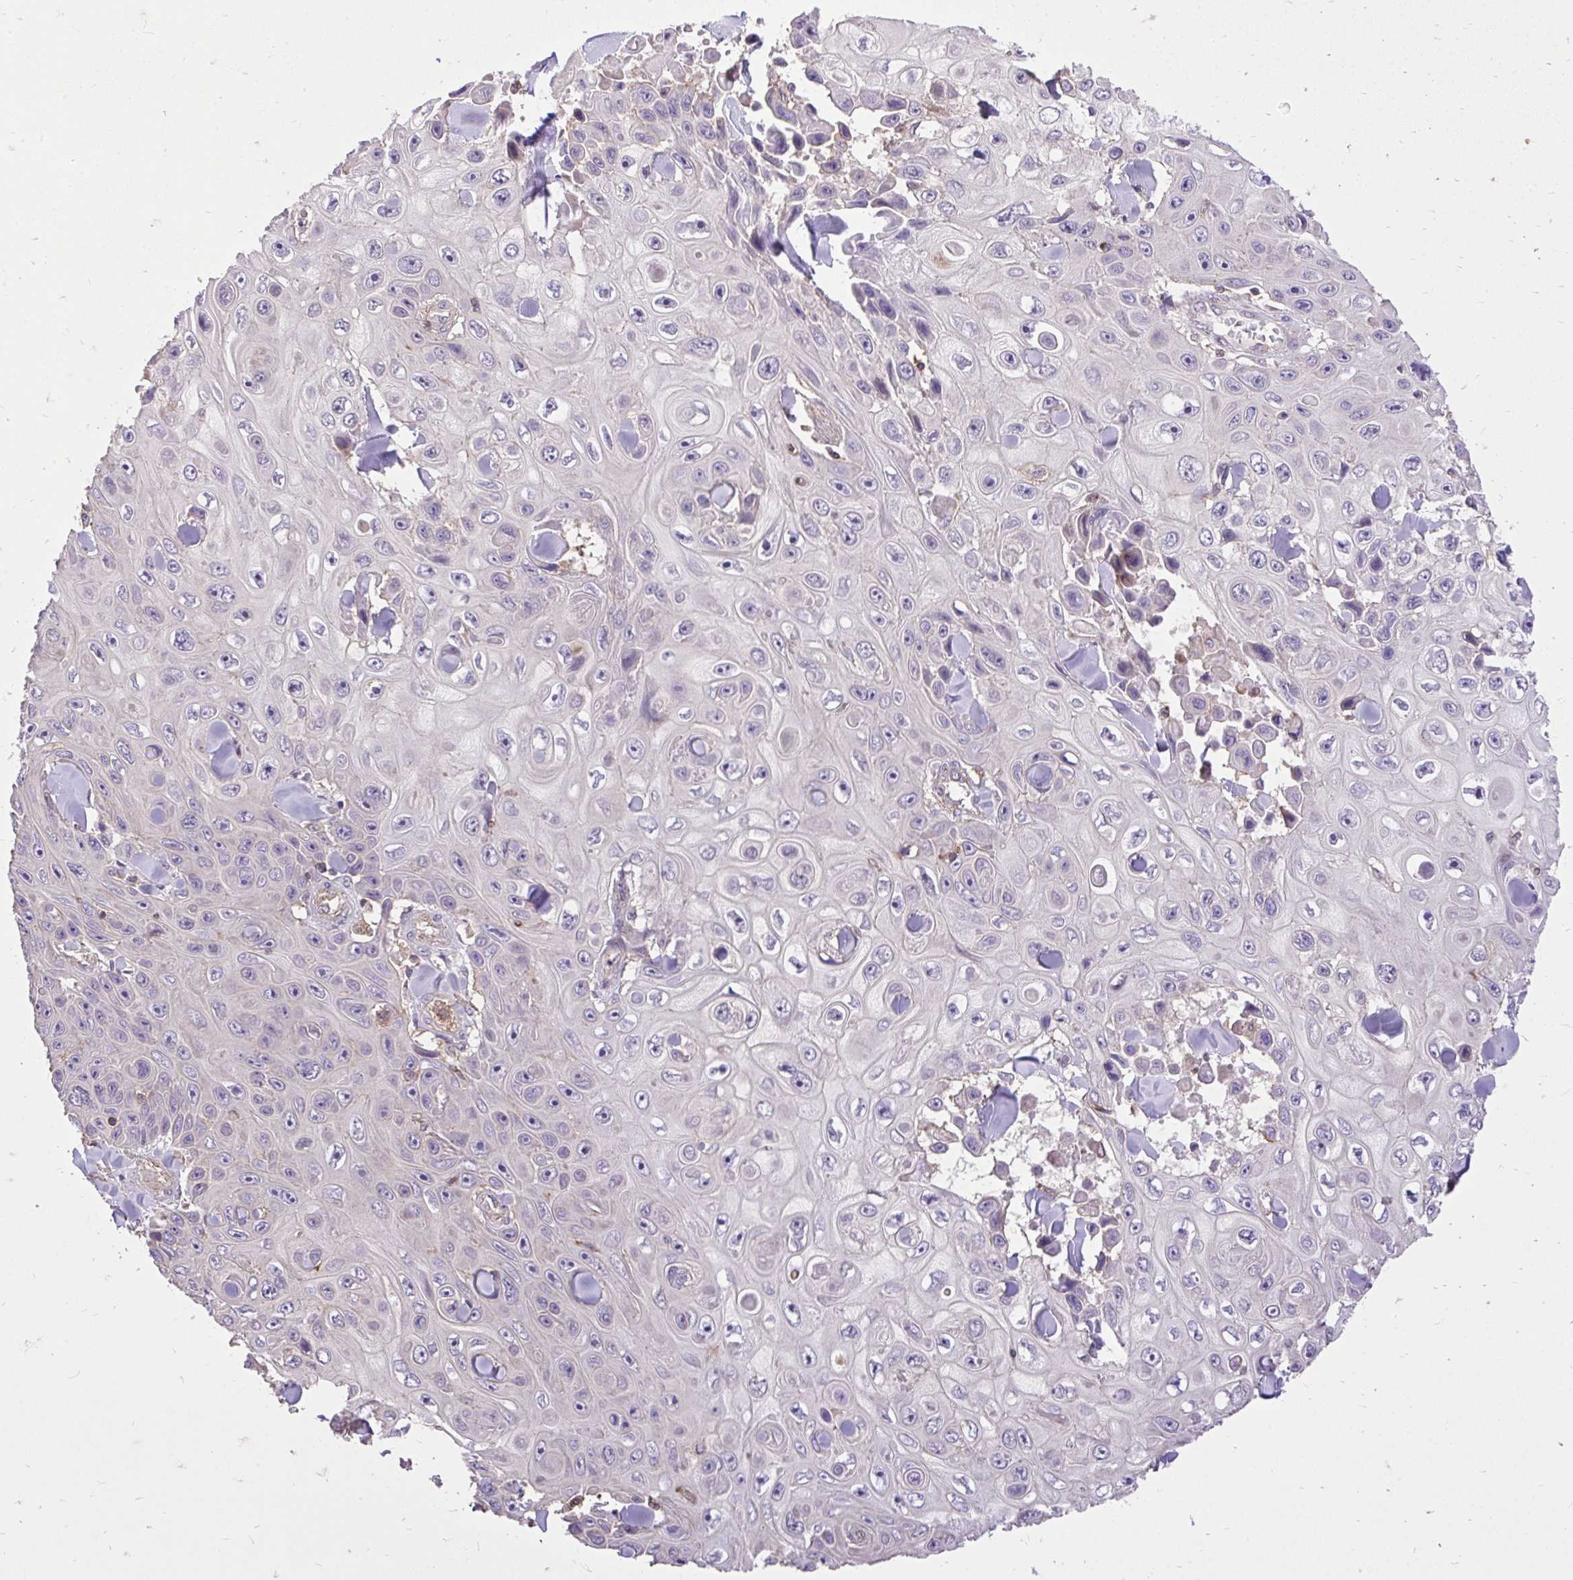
{"staining": {"intensity": "negative", "quantity": "none", "location": "none"}, "tissue": "skin cancer", "cell_type": "Tumor cells", "image_type": "cancer", "snomed": [{"axis": "morphology", "description": "Squamous cell carcinoma, NOS"}, {"axis": "topography", "description": "Skin"}], "caption": "Skin cancer (squamous cell carcinoma) stained for a protein using immunohistochemistry (IHC) demonstrates no expression tumor cells.", "gene": "IGFL2", "patient": {"sex": "male", "age": 82}}